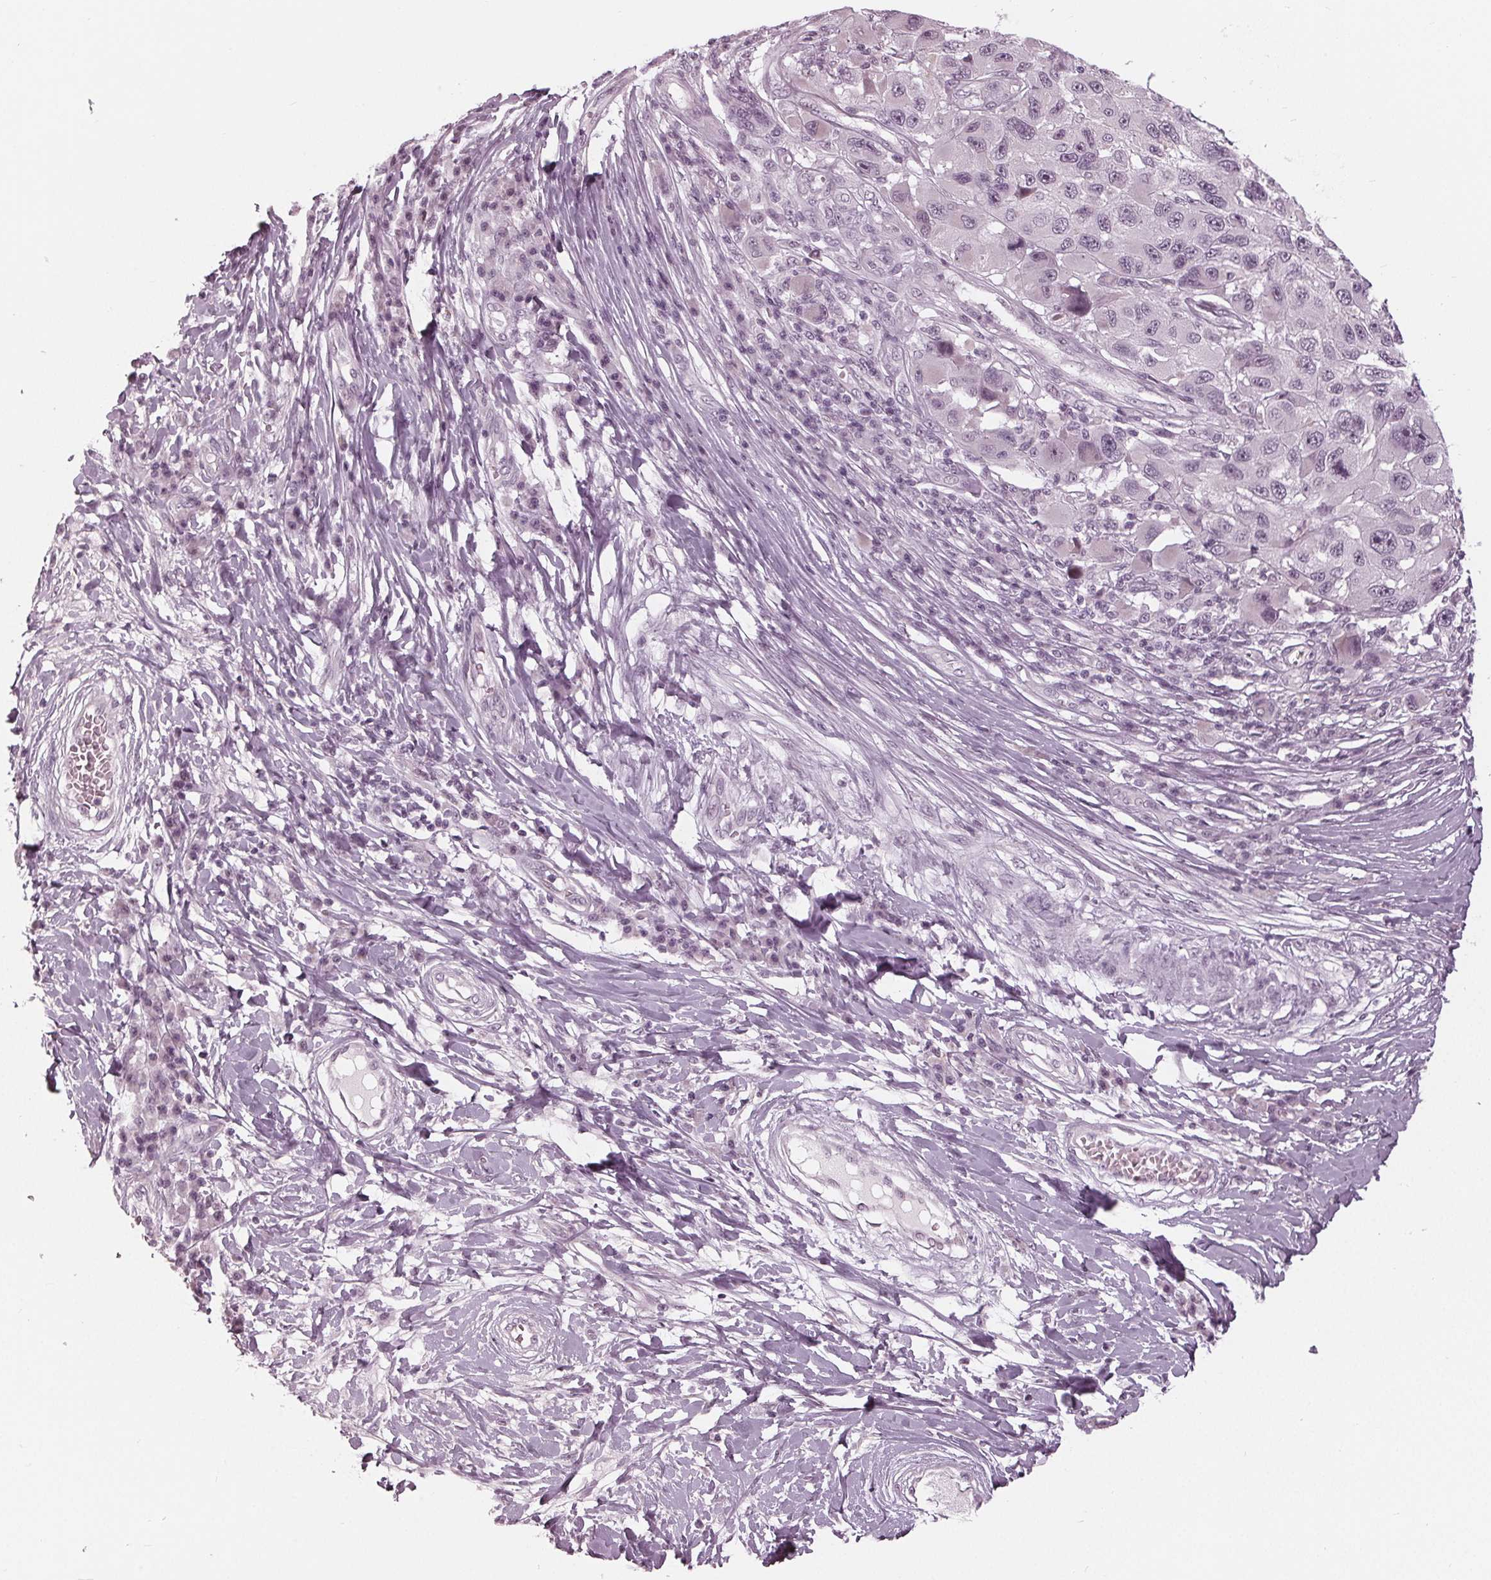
{"staining": {"intensity": "negative", "quantity": "none", "location": "none"}, "tissue": "melanoma", "cell_type": "Tumor cells", "image_type": "cancer", "snomed": [{"axis": "morphology", "description": "Malignant melanoma, NOS"}, {"axis": "topography", "description": "Skin"}], "caption": "Histopathology image shows no protein positivity in tumor cells of melanoma tissue.", "gene": "ADPRHL1", "patient": {"sex": "male", "age": 53}}